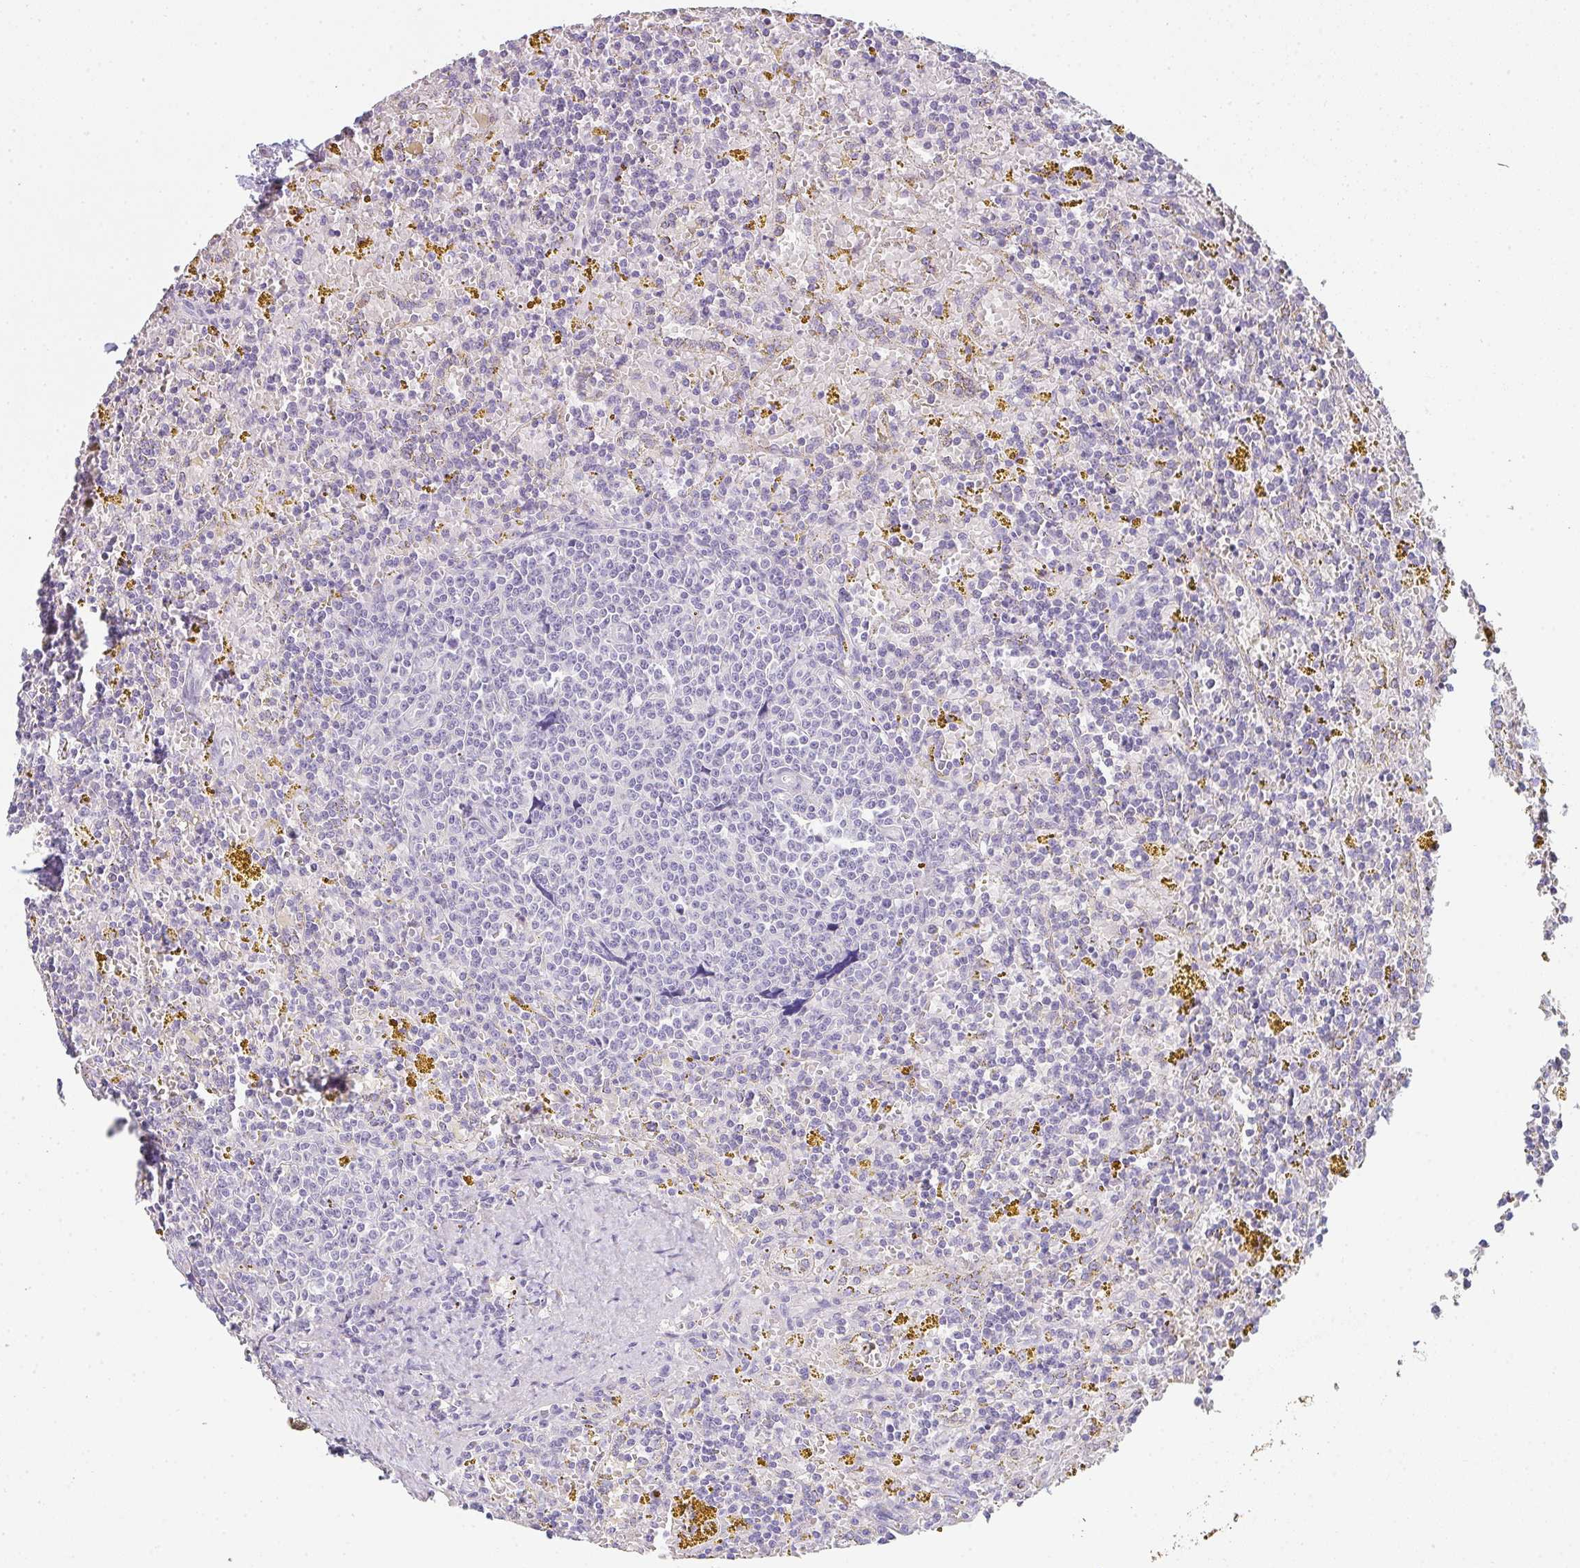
{"staining": {"intensity": "negative", "quantity": "none", "location": "none"}, "tissue": "lymphoma", "cell_type": "Tumor cells", "image_type": "cancer", "snomed": [{"axis": "morphology", "description": "Malignant lymphoma, non-Hodgkin's type, Low grade"}, {"axis": "topography", "description": "Spleen"}, {"axis": "topography", "description": "Lymph node"}], "caption": "High power microscopy photomicrograph of an immunohistochemistry micrograph of lymphoma, revealing no significant staining in tumor cells. (Brightfield microscopy of DAB (3,3'-diaminobenzidine) immunohistochemistry at high magnification).", "gene": "C1QTNF8", "patient": {"sex": "female", "age": 66}}